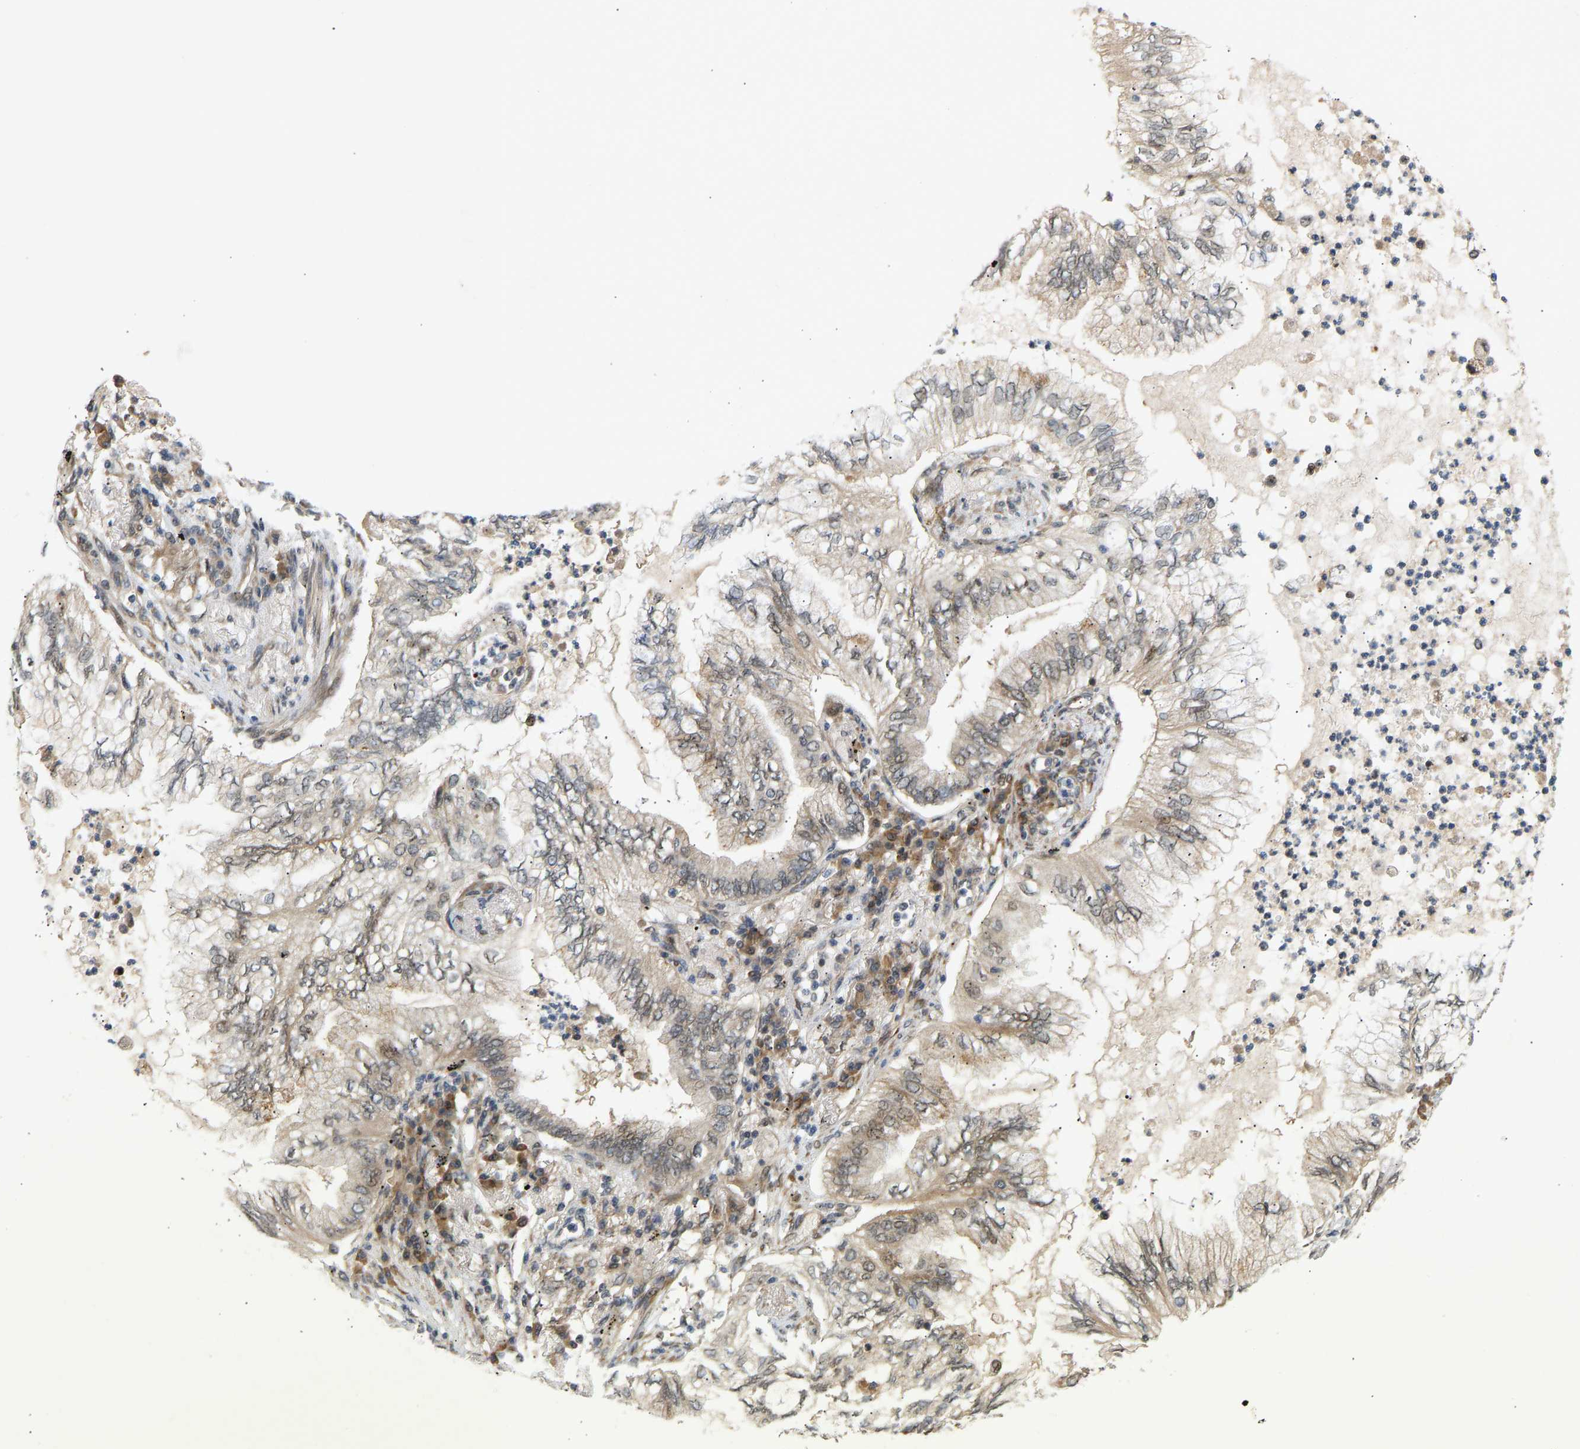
{"staining": {"intensity": "weak", "quantity": "25%-75%", "location": "cytoplasmic/membranous,nuclear"}, "tissue": "lung cancer", "cell_type": "Tumor cells", "image_type": "cancer", "snomed": [{"axis": "morphology", "description": "Normal tissue, NOS"}, {"axis": "morphology", "description": "Adenocarcinoma, NOS"}, {"axis": "topography", "description": "Bronchus"}, {"axis": "topography", "description": "Lung"}], "caption": "Lung cancer stained for a protein (brown) shows weak cytoplasmic/membranous and nuclear positive staining in approximately 25%-75% of tumor cells.", "gene": "BAG1", "patient": {"sex": "female", "age": 70}}